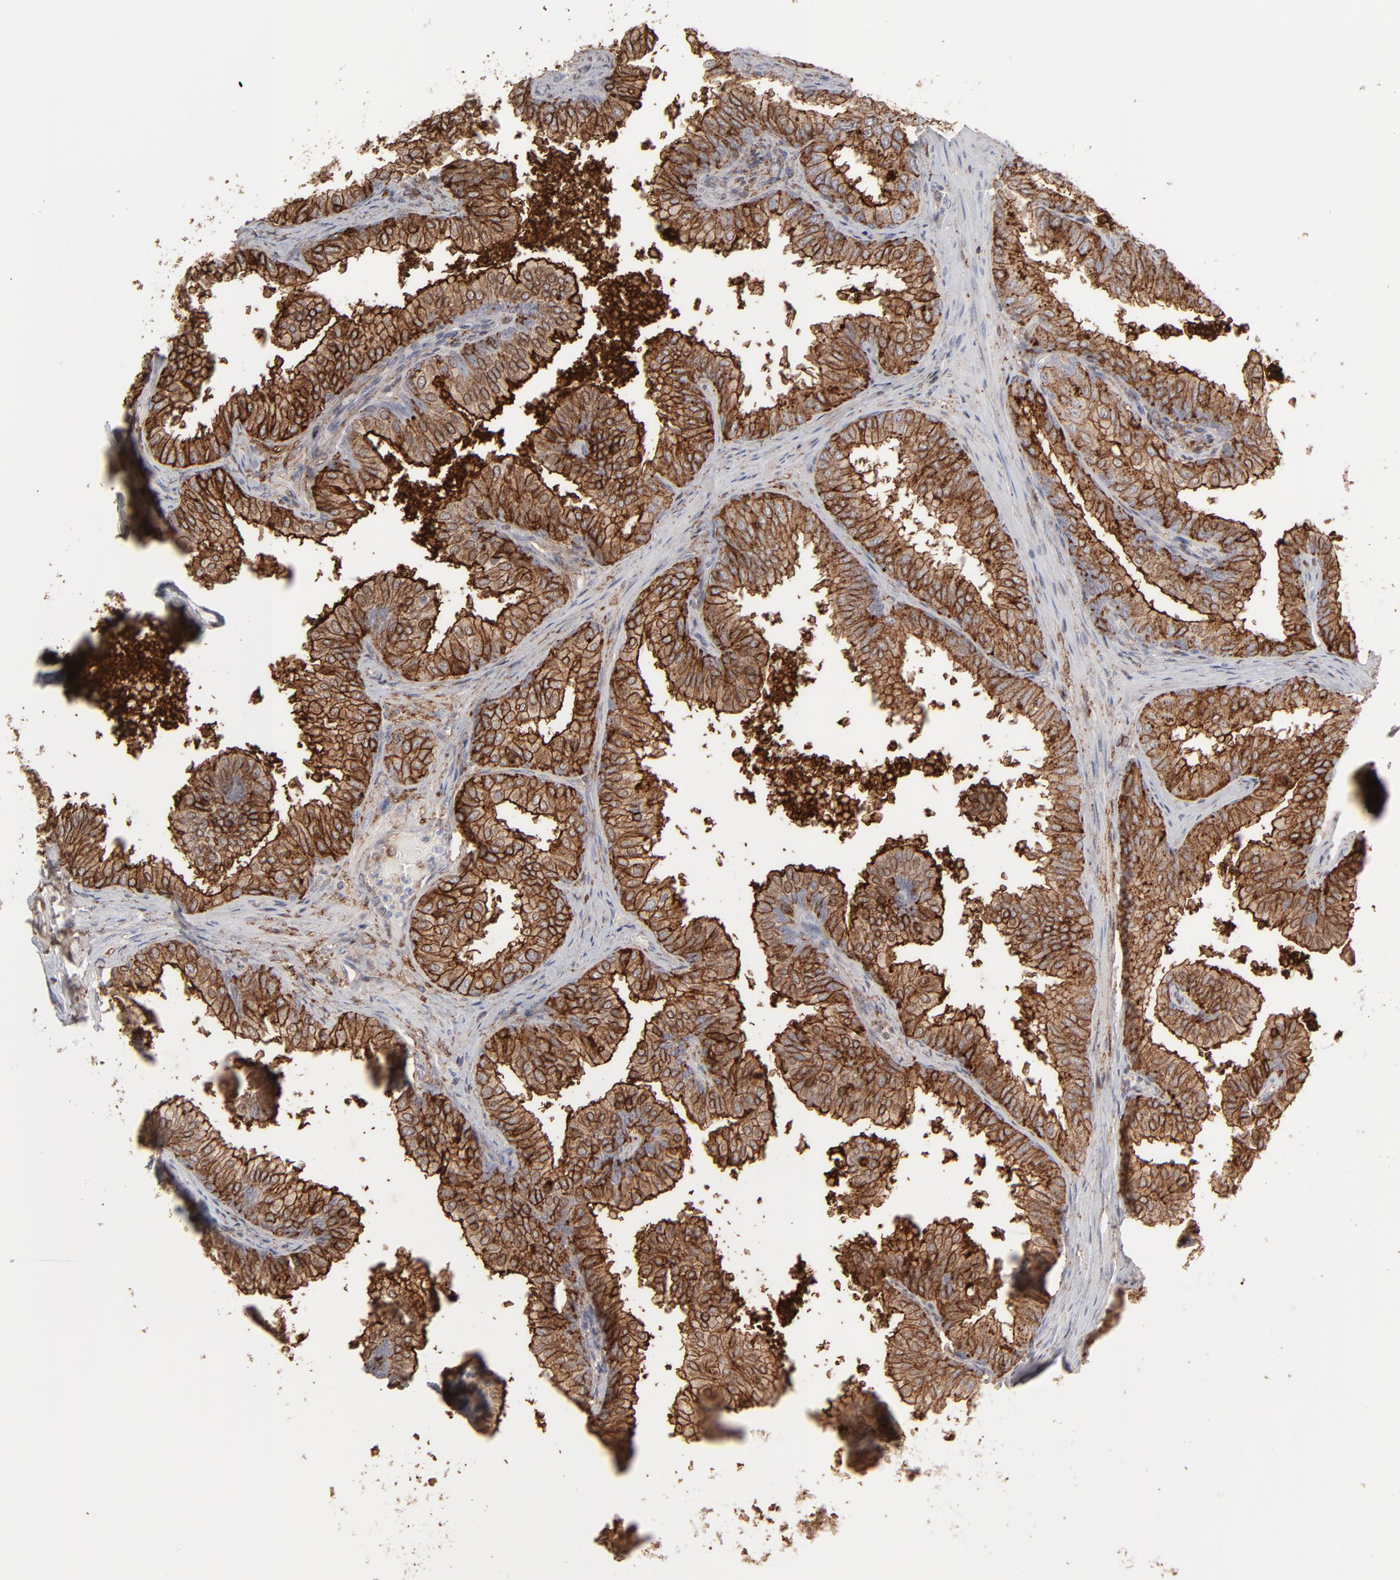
{"staining": {"intensity": "moderate", "quantity": ">75%", "location": "cytoplasmic/membranous"}, "tissue": "prostate", "cell_type": "Glandular cells", "image_type": "normal", "snomed": [{"axis": "morphology", "description": "Normal tissue, NOS"}, {"axis": "topography", "description": "Prostate"}], "caption": "A micrograph showing moderate cytoplasmic/membranous expression in about >75% of glandular cells in unremarkable prostate, as visualized by brown immunohistochemical staining.", "gene": "ANXA5", "patient": {"sex": "male", "age": 60}}